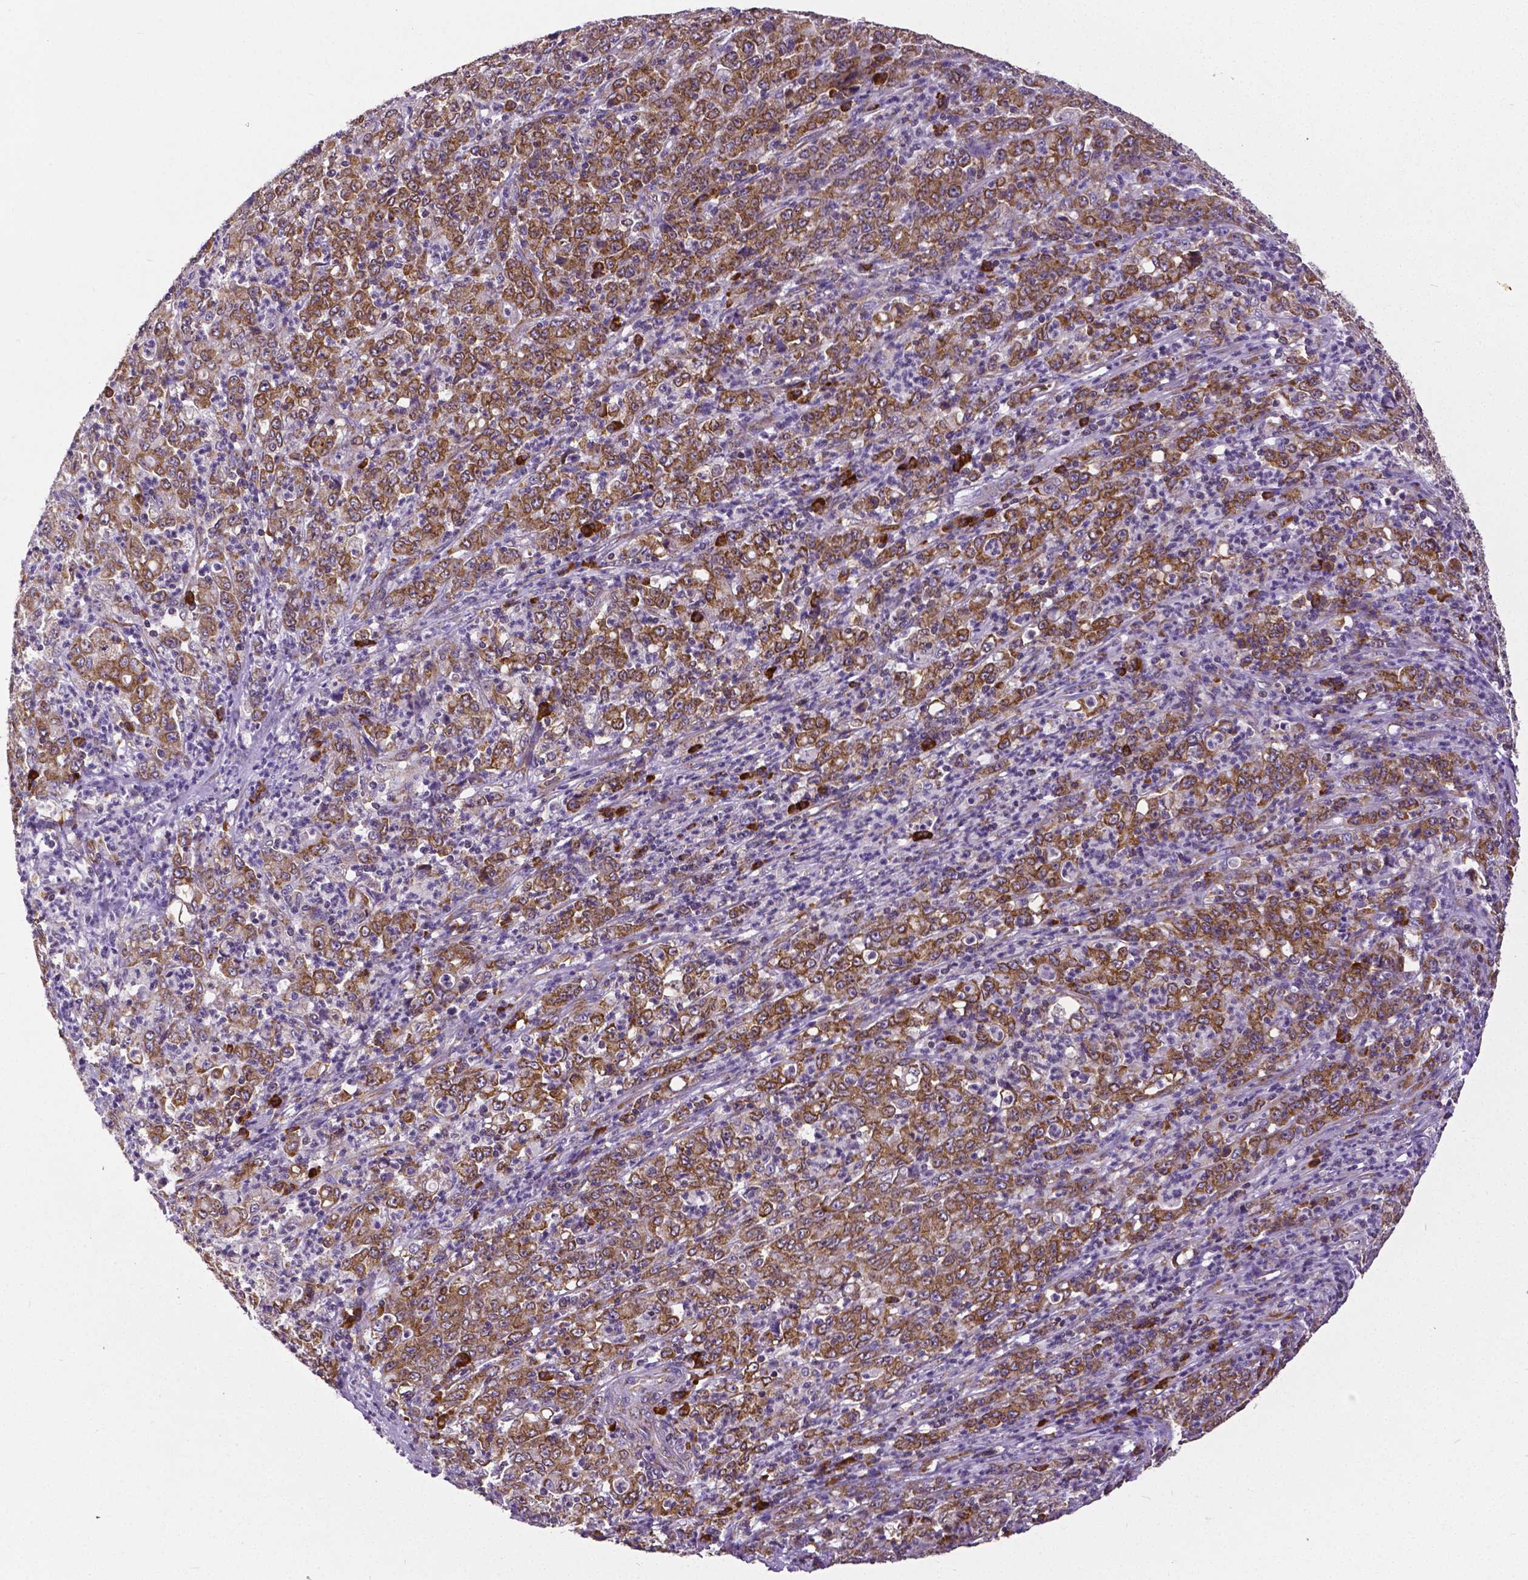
{"staining": {"intensity": "moderate", "quantity": ">75%", "location": "cytoplasmic/membranous"}, "tissue": "stomach cancer", "cell_type": "Tumor cells", "image_type": "cancer", "snomed": [{"axis": "morphology", "description": "Adenocarcinoma, NOS"}, {"axis": "topography", "description": "Stomach, lower"}], "caption": "Approximately >75% of tumor cells in human adenocarcinoma (stomach) demonstrate moderate cytoplasmic/membranous protein staining as visualized by brown immunohistochemical staining.", "gene": "MTDH", "patient": {"sex": "female", "age": 71}}